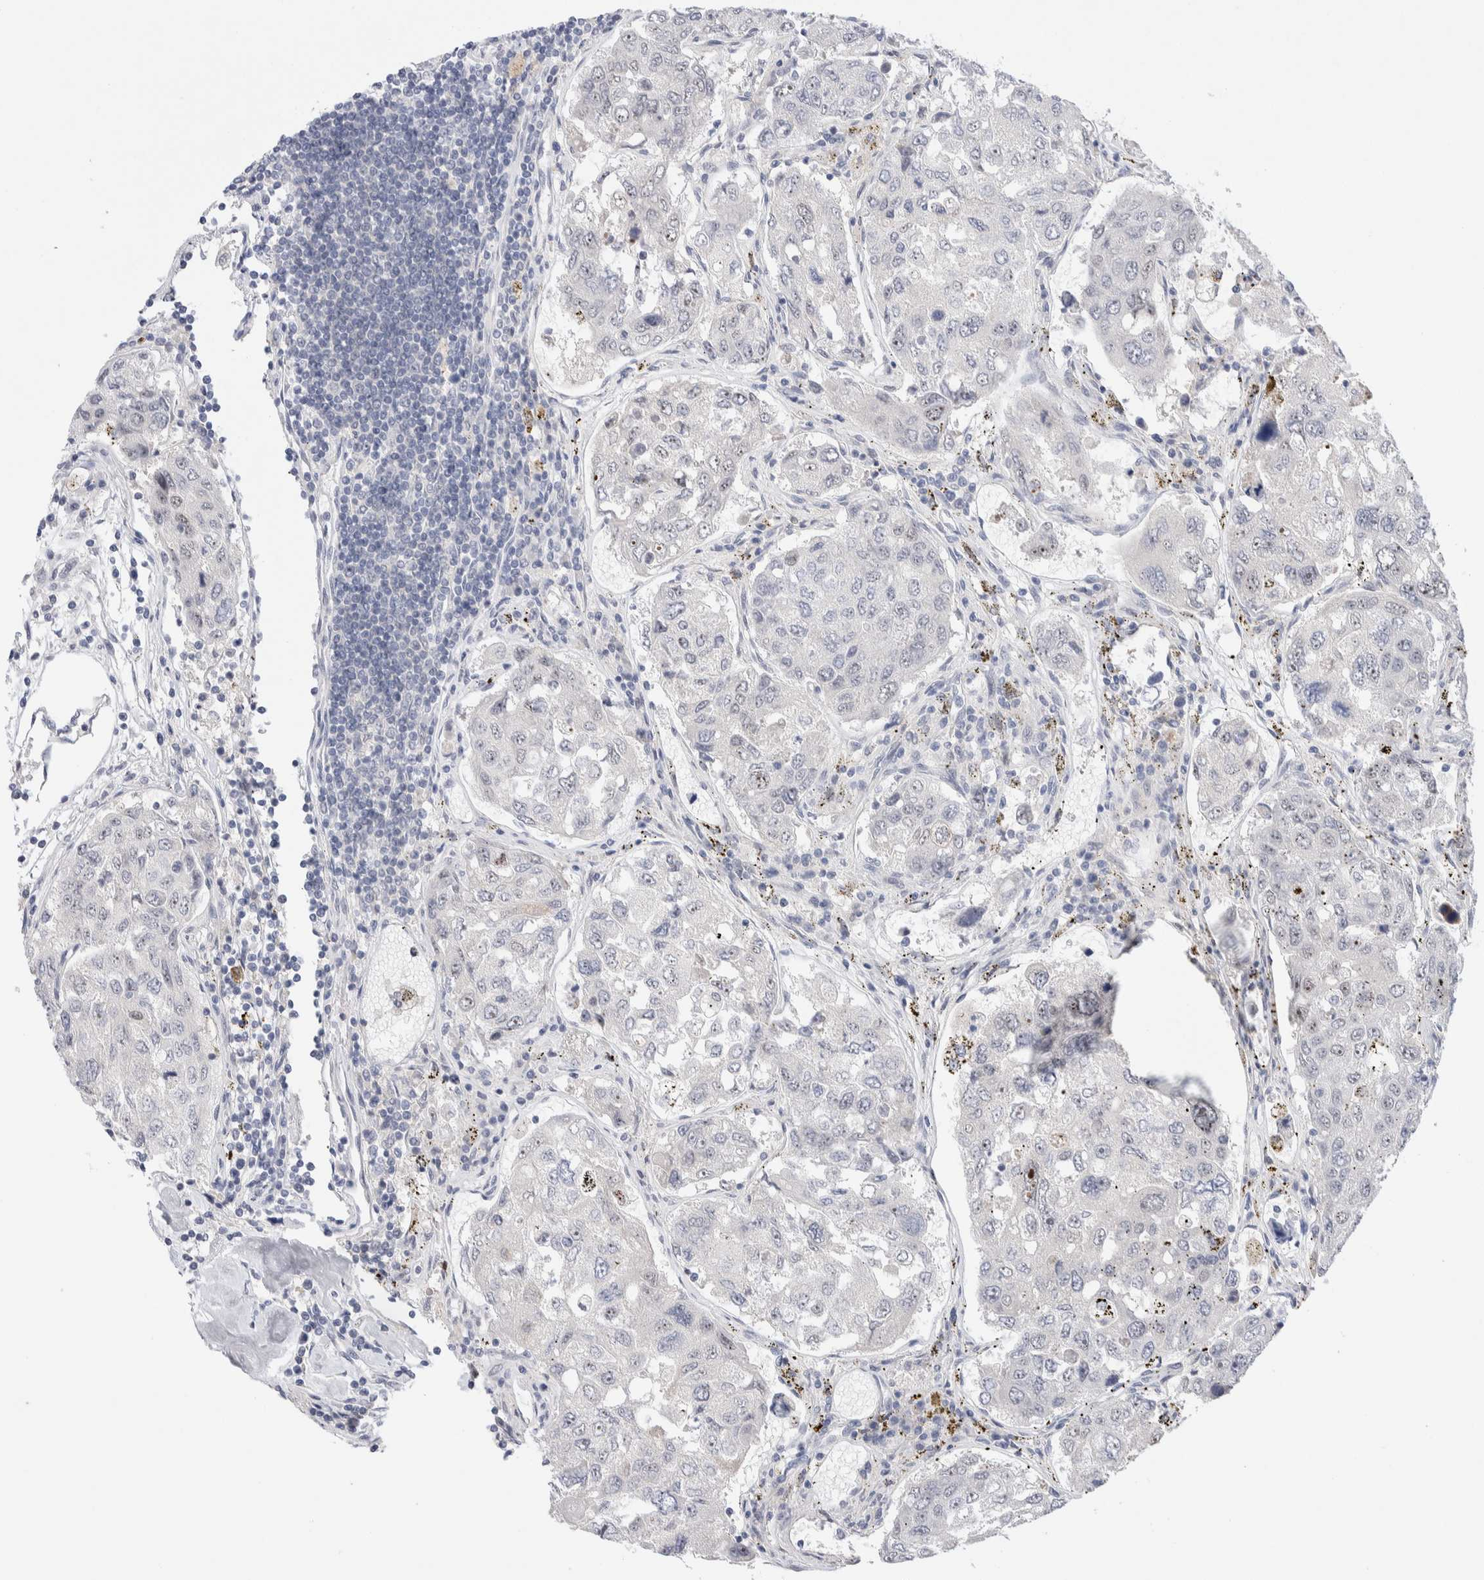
{"staining": {"intensity": "negative", "quantity": "none", "location": "none"}, "tissue": "urothelial cancer", "cell_type": "Tumor cells", "image_type": "cancer", "snomed": [{"axis": "morphology", "description": "Urothelial carcinoma, High grade"}, {"axis": "topography", "description": "Lymph node"}, {"axis": "topography", "description": "Urinary bladder"}], "caption": "Immunohistochemistry histopathology image of human high-grade urothelial carcinoma stained for a protein (brown), which reveals no staining in tumor cells.", "gene": "DNAJB6", "patient": {"sex": "male", "age": 51}}